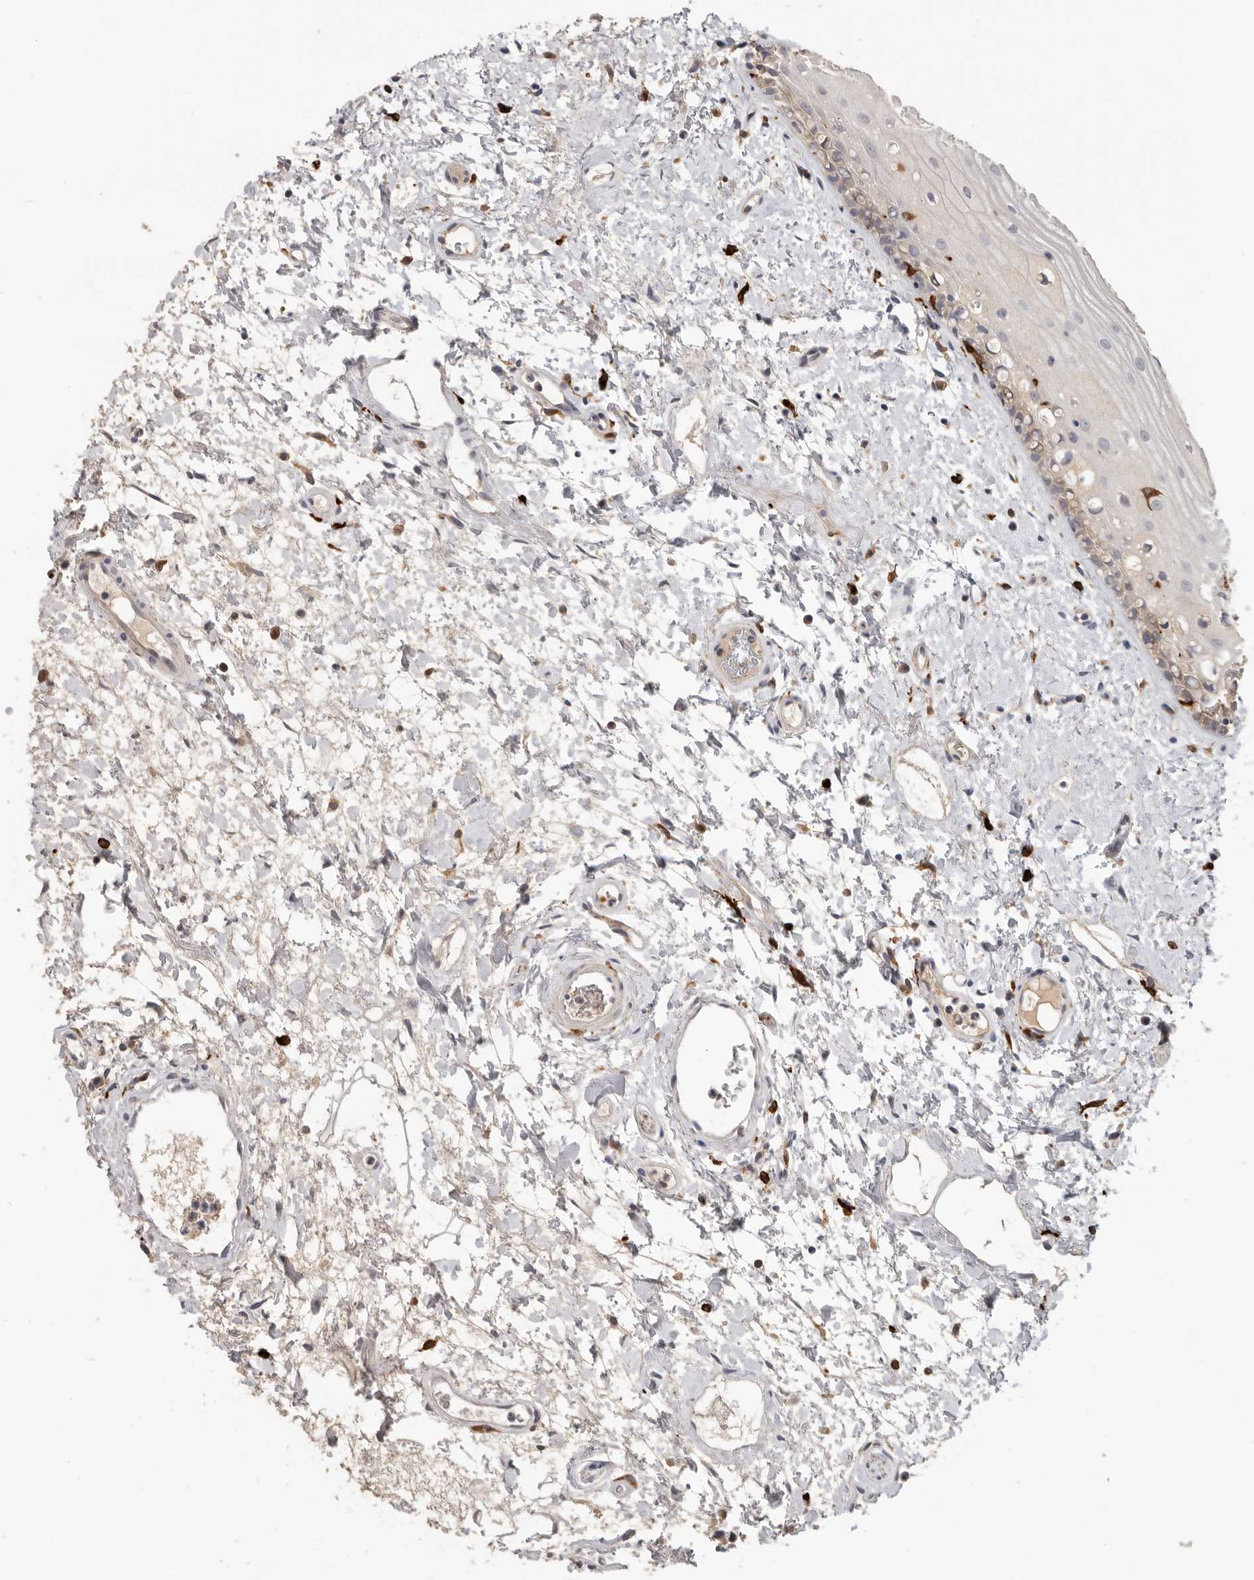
{"staining": {"intensity": "moderate", "quantity": "<25%", "location": "cytoplasmic/membranous"}, "tissue": "oral mucosa", "cell_type": "Squamous epithelial cells", "image_type": "normal", "snomed": [{"axis": "morphology", "description": "Normal tissue, NOS"}, {"axis": "topography", "description": "Oral tissue"}], "caption": "Protein staining displays moderate cytoplasmic/membranous positivity in about <25% of squamous epithelial cells in normal oral mucosa.", "gene": "TFRC", "patient": {"sex": "female", "age": 76}}